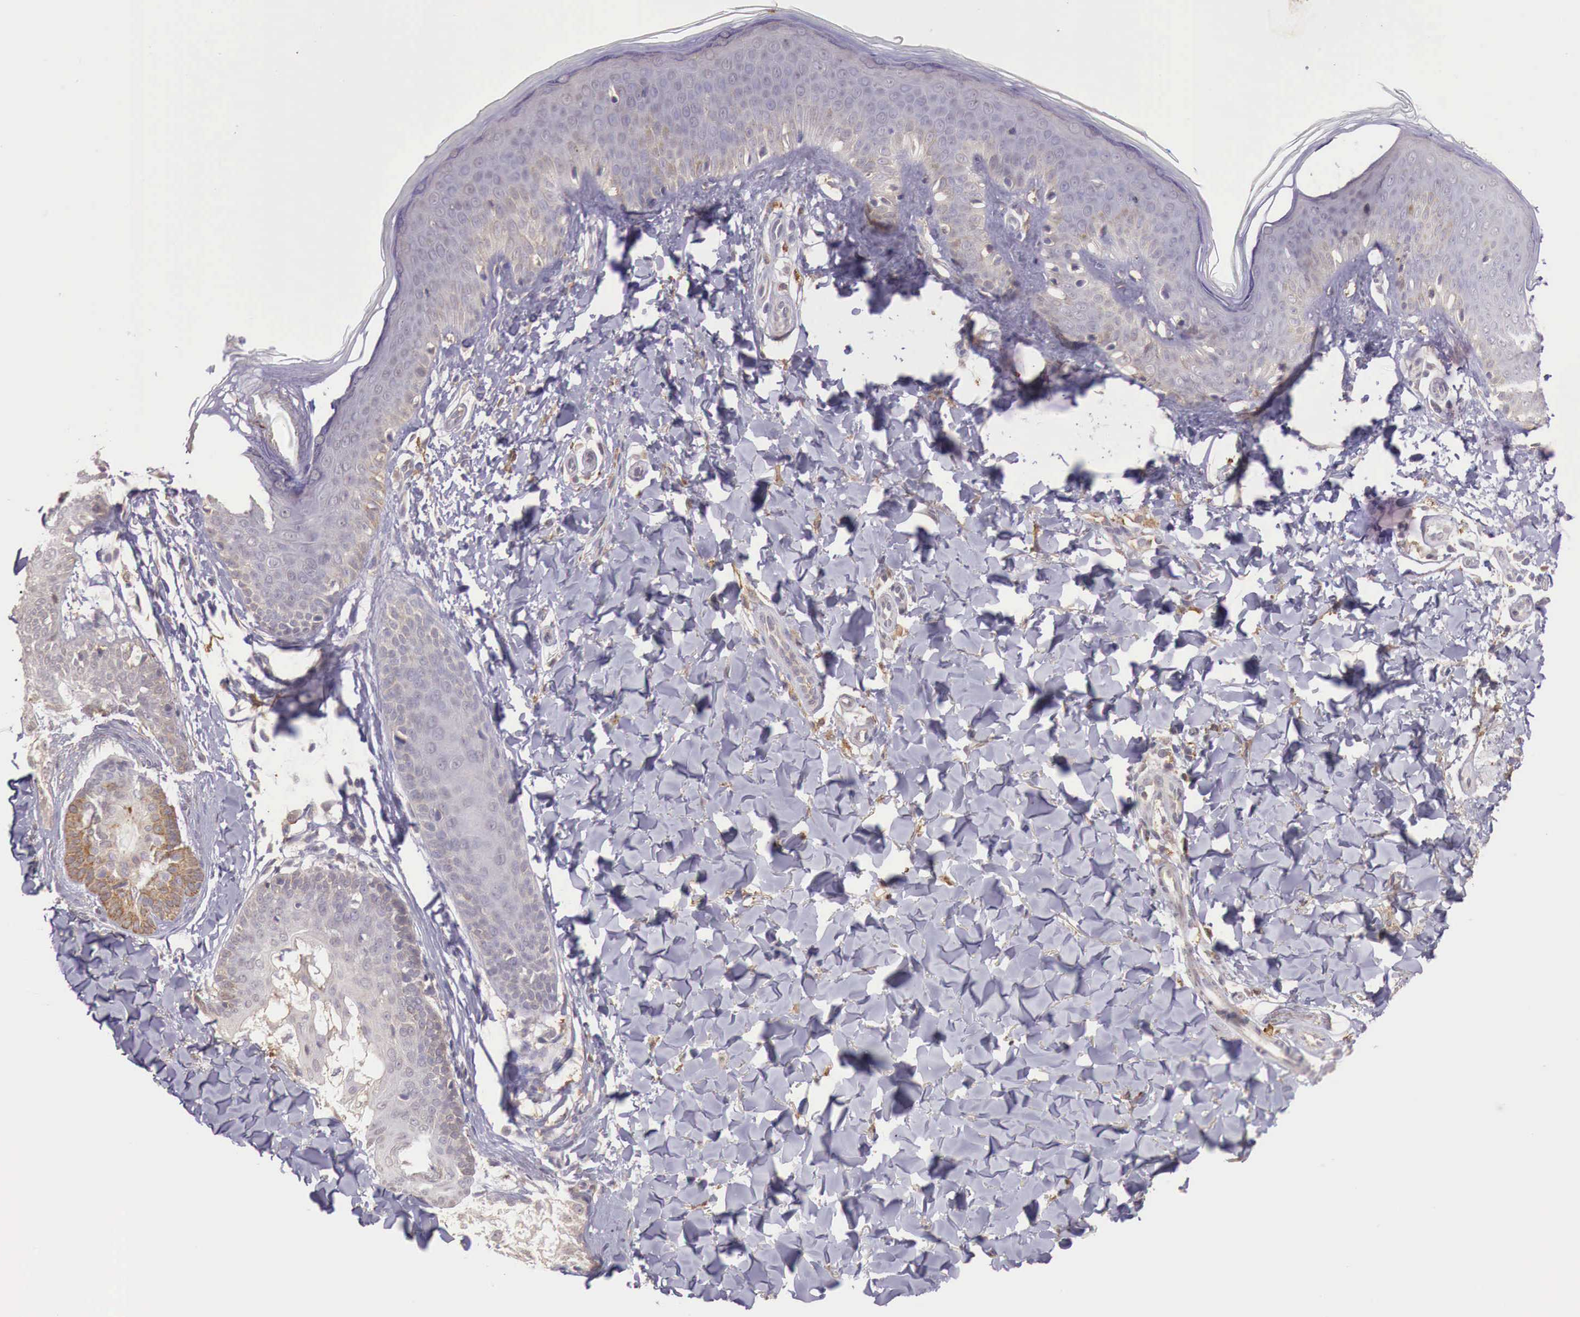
{"staining": {"intensity": "negative", "quantity": "none", "location": "none"}, "tissue": "skin", "cell_type": "Fibroblasts", "image_type": "normal", "snomed": [{"axis": "morphology", "description": "Normal tissue, NOS"}, {"axis": "topography", "description": "Skin"}], "caption": "This is a image of immunohistochemistry staining of normal skin, which shows no expression in fibroblasts. (DAB immunohistochemistry visualized using brightfield microscopy, high magnification).", "gene": "CHRDL1", "patient": {"sex": "female", "age": 17}}